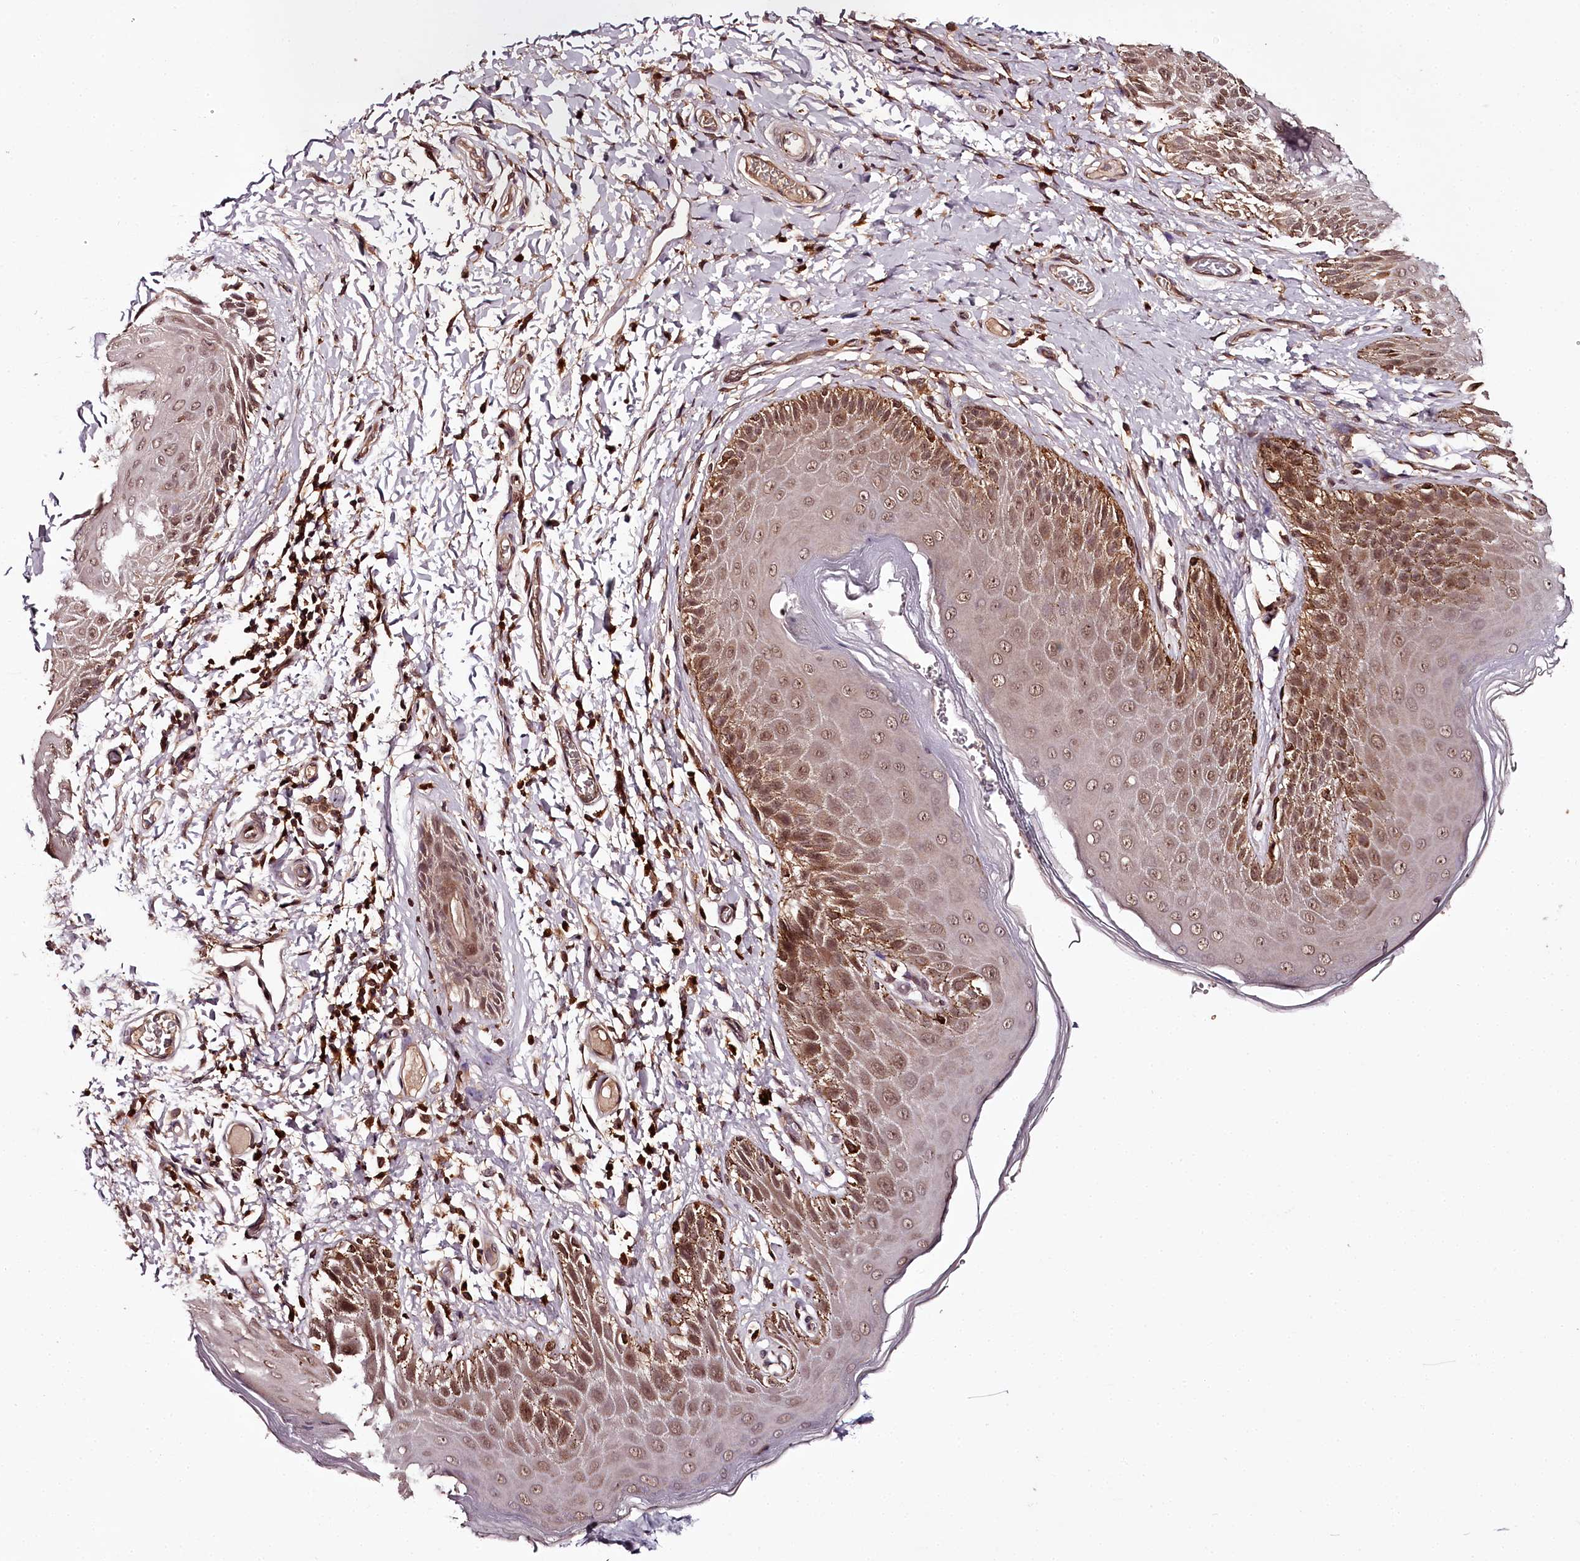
{"staining": {"intensity": "moderate", "quantity": ">75%", "location": "cytoplasmic/membranous,nuclear"}, "tissue": "skin", "cell_type": "Epidermal cells", "image_type": "normal", "snomed": [{"axis": "morphology", "description": "Normal tissue, NOS"}, {"axis": "topography", "description": "Anal"}], "caption": "Immunohistochemical staining of normal human skin displays >75% levels of moderate cytoplasmic/membranous,nuclear protein positivity in about >75% of epidermal cells.", "gene": "TTC12", "patient": {"sex": "male", "age": 44}}